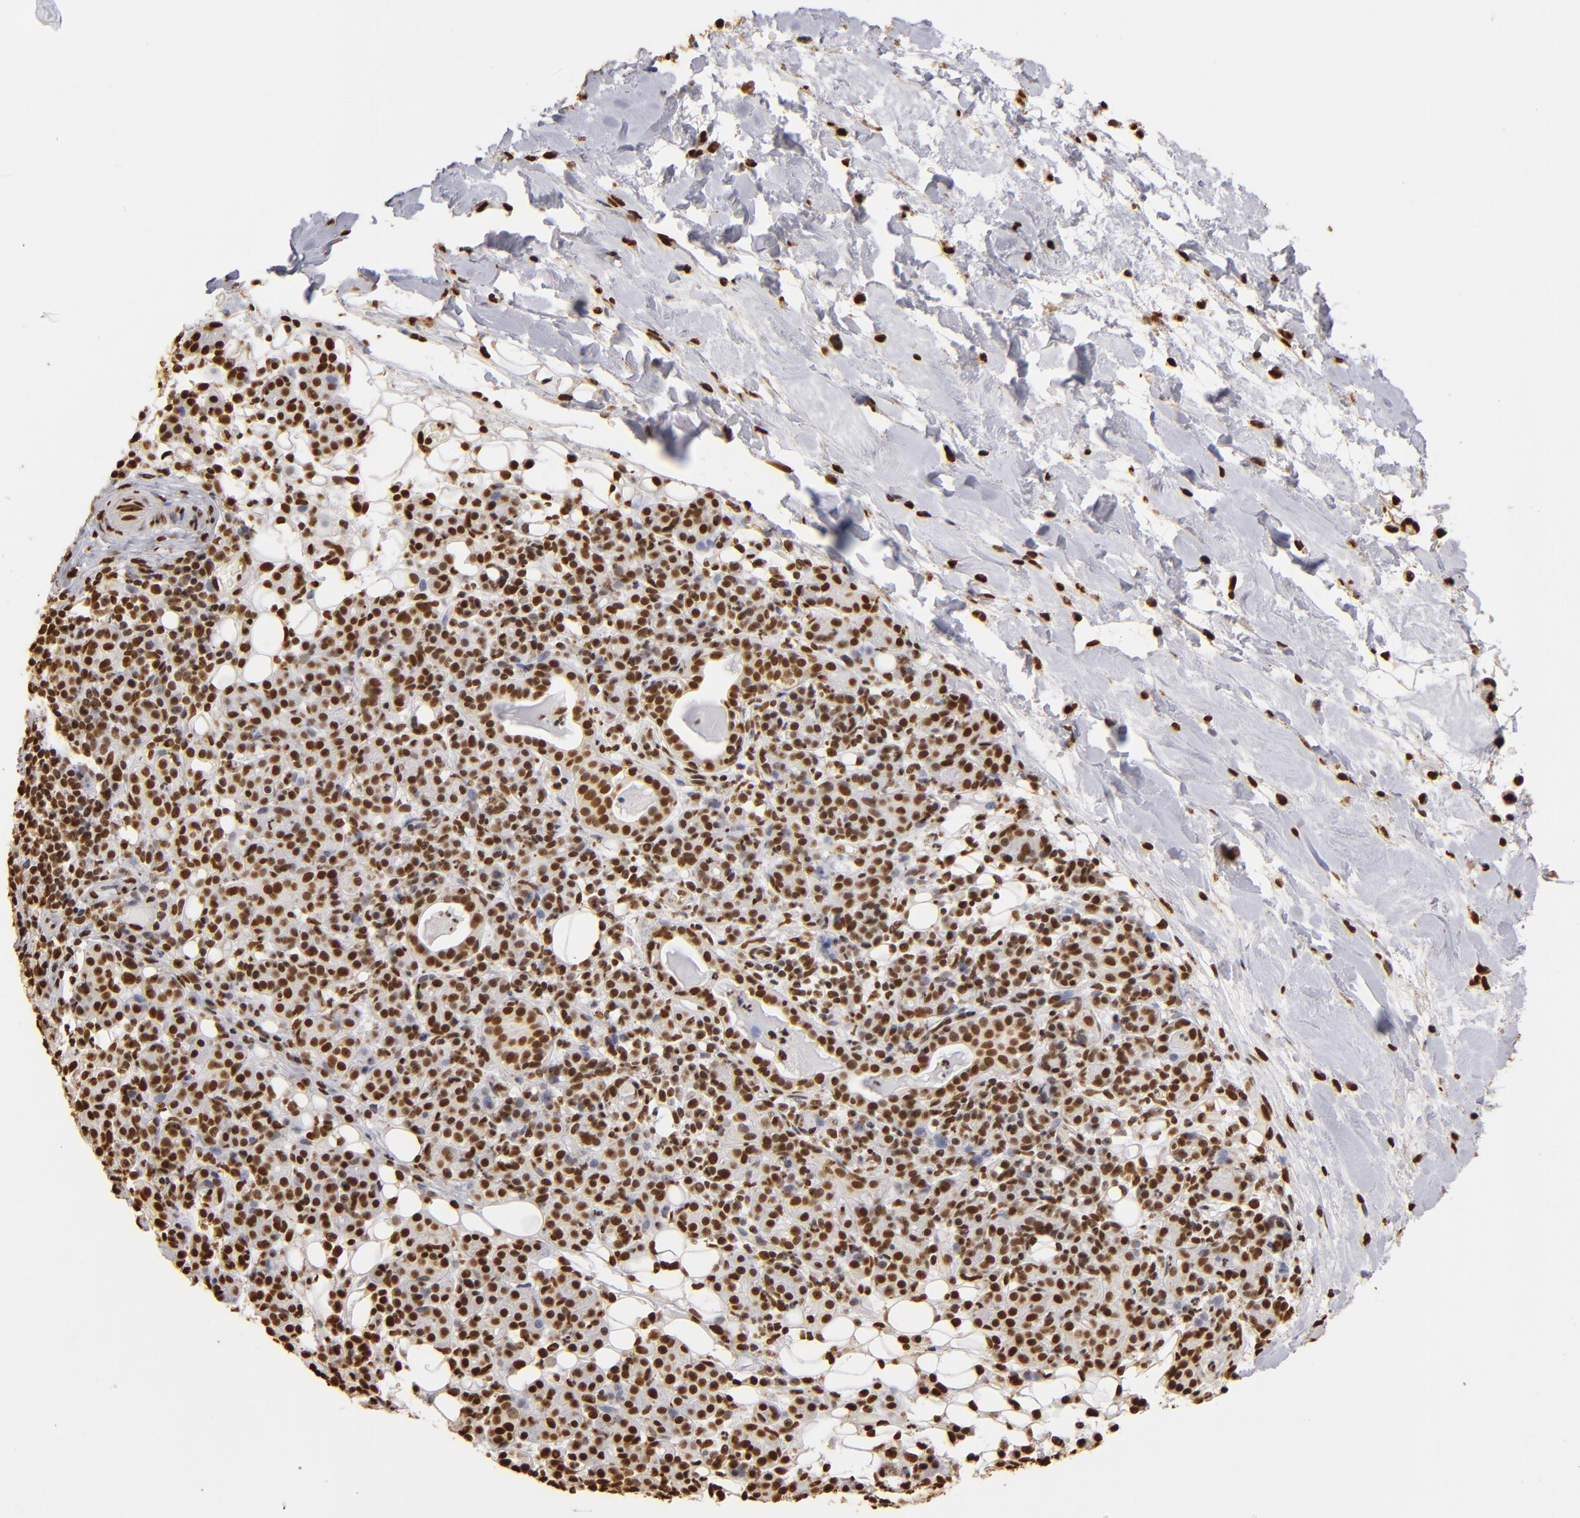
{"staining": {"intensity": "strong", "quantity": ">75%", "location": "nuclear"}, "tissue": "skin cancer", "cell_type": "Tumor cells", "image_type": "cancer", "snomed": [{"axis": "morphology", "description": "Squamous cell carcinoma, NOS"}, {"axis": "topography", "description": "Skin"}], "caption": "Protein staining by immunohistochemistry reveals strong nuclear expression in about >75% of tumor cells in skin cancer.", "gene": "ILF3", "patient": {"sex": "male", "age": 84}}